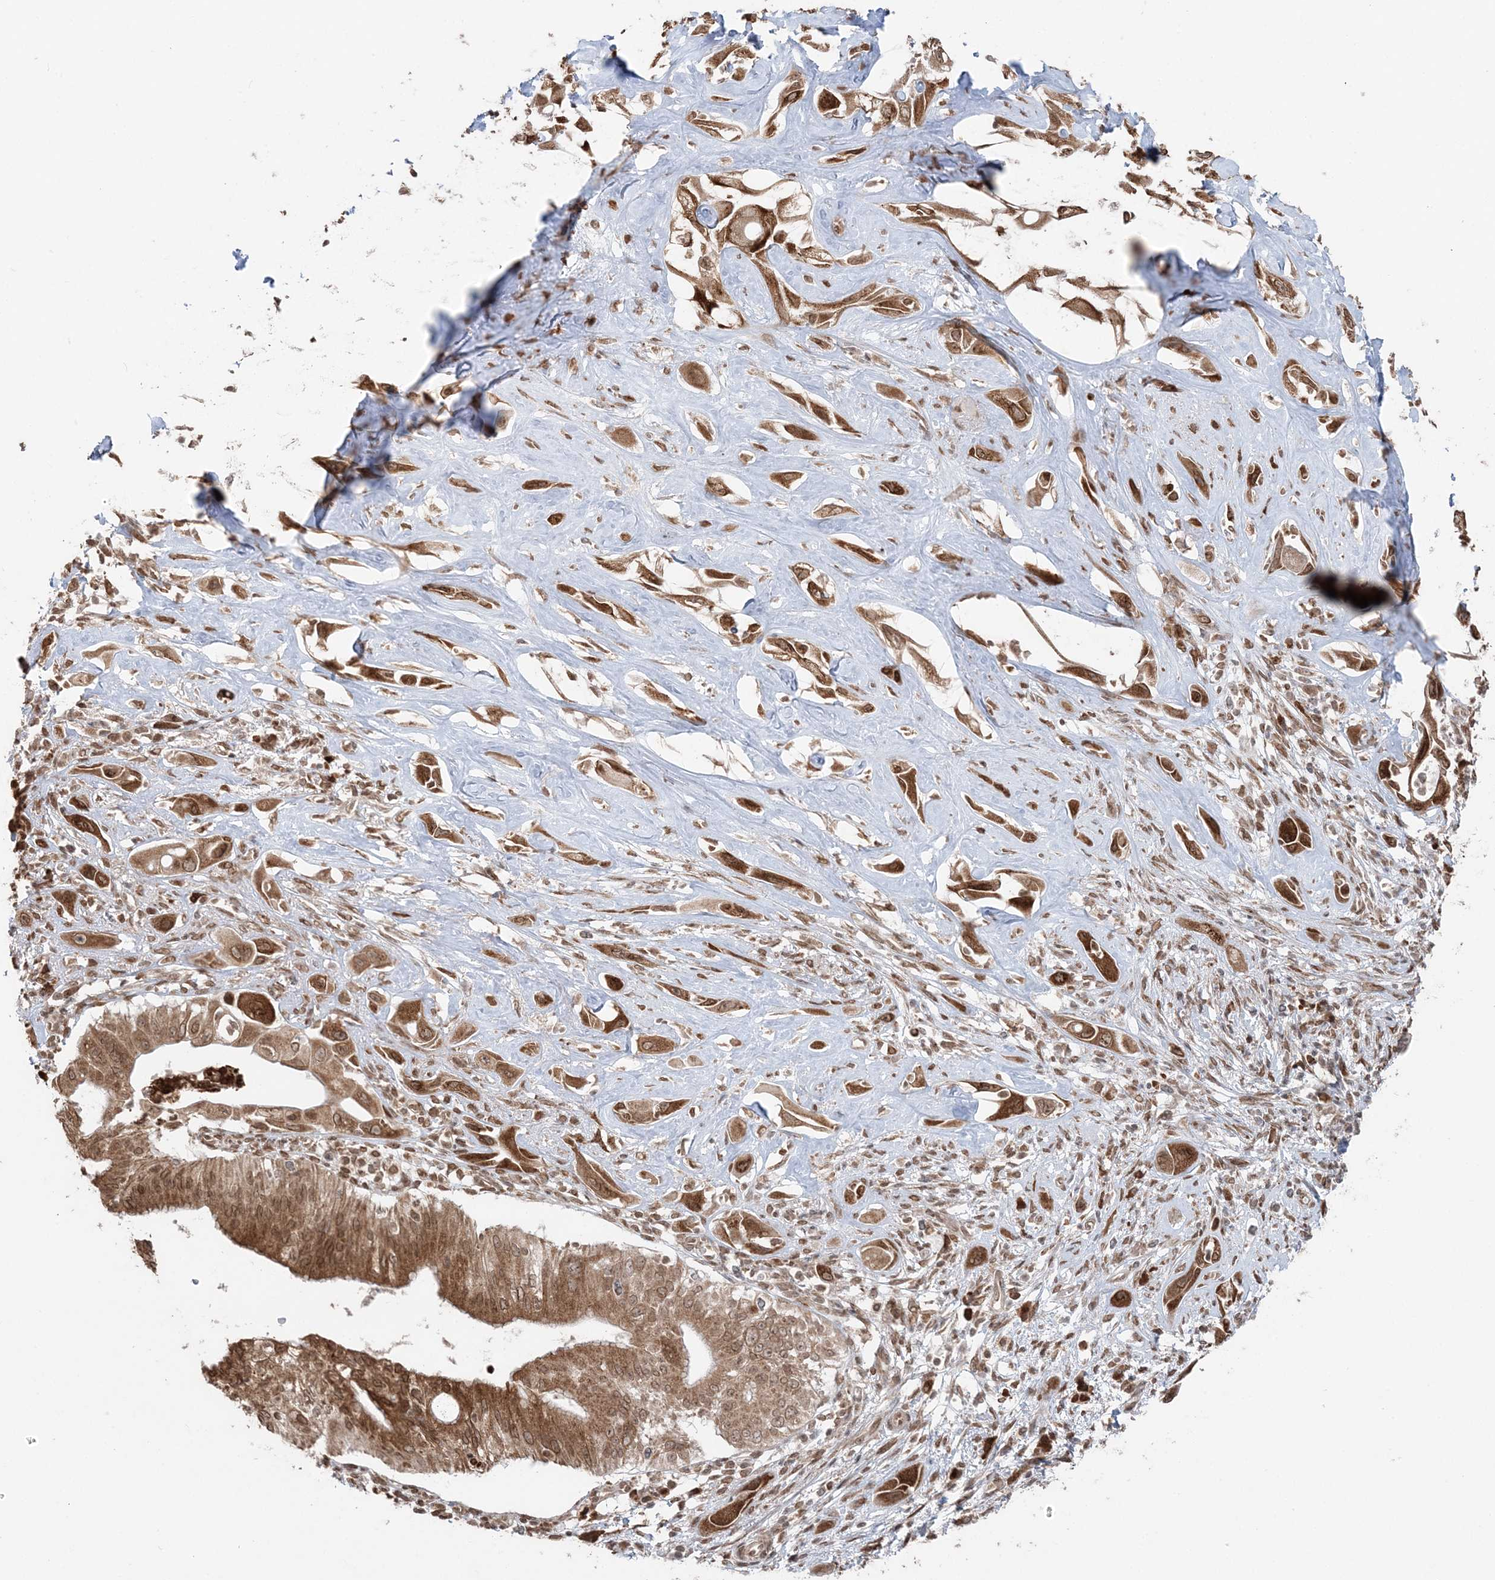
{"staining": {"intensity": "strong", "quantity": ">75%", "location": "cytoplasmic/membranous,nuclear"}, "tissue": "pancreatic cancer", "cell_type": "Tumor cells", "image_type": "cancer", "snomed": [{"axis": "morphology", "description": "Adenocarcinoma, NOS"}, {"axis": "topography", "description": "Pancreas"}], "caption": "Human pancreatic cancer stained with a protein marker exhibits strong staining in tumor cells.", "gene": "TMED10", "patient": {"sex": "male", "age": 68}}